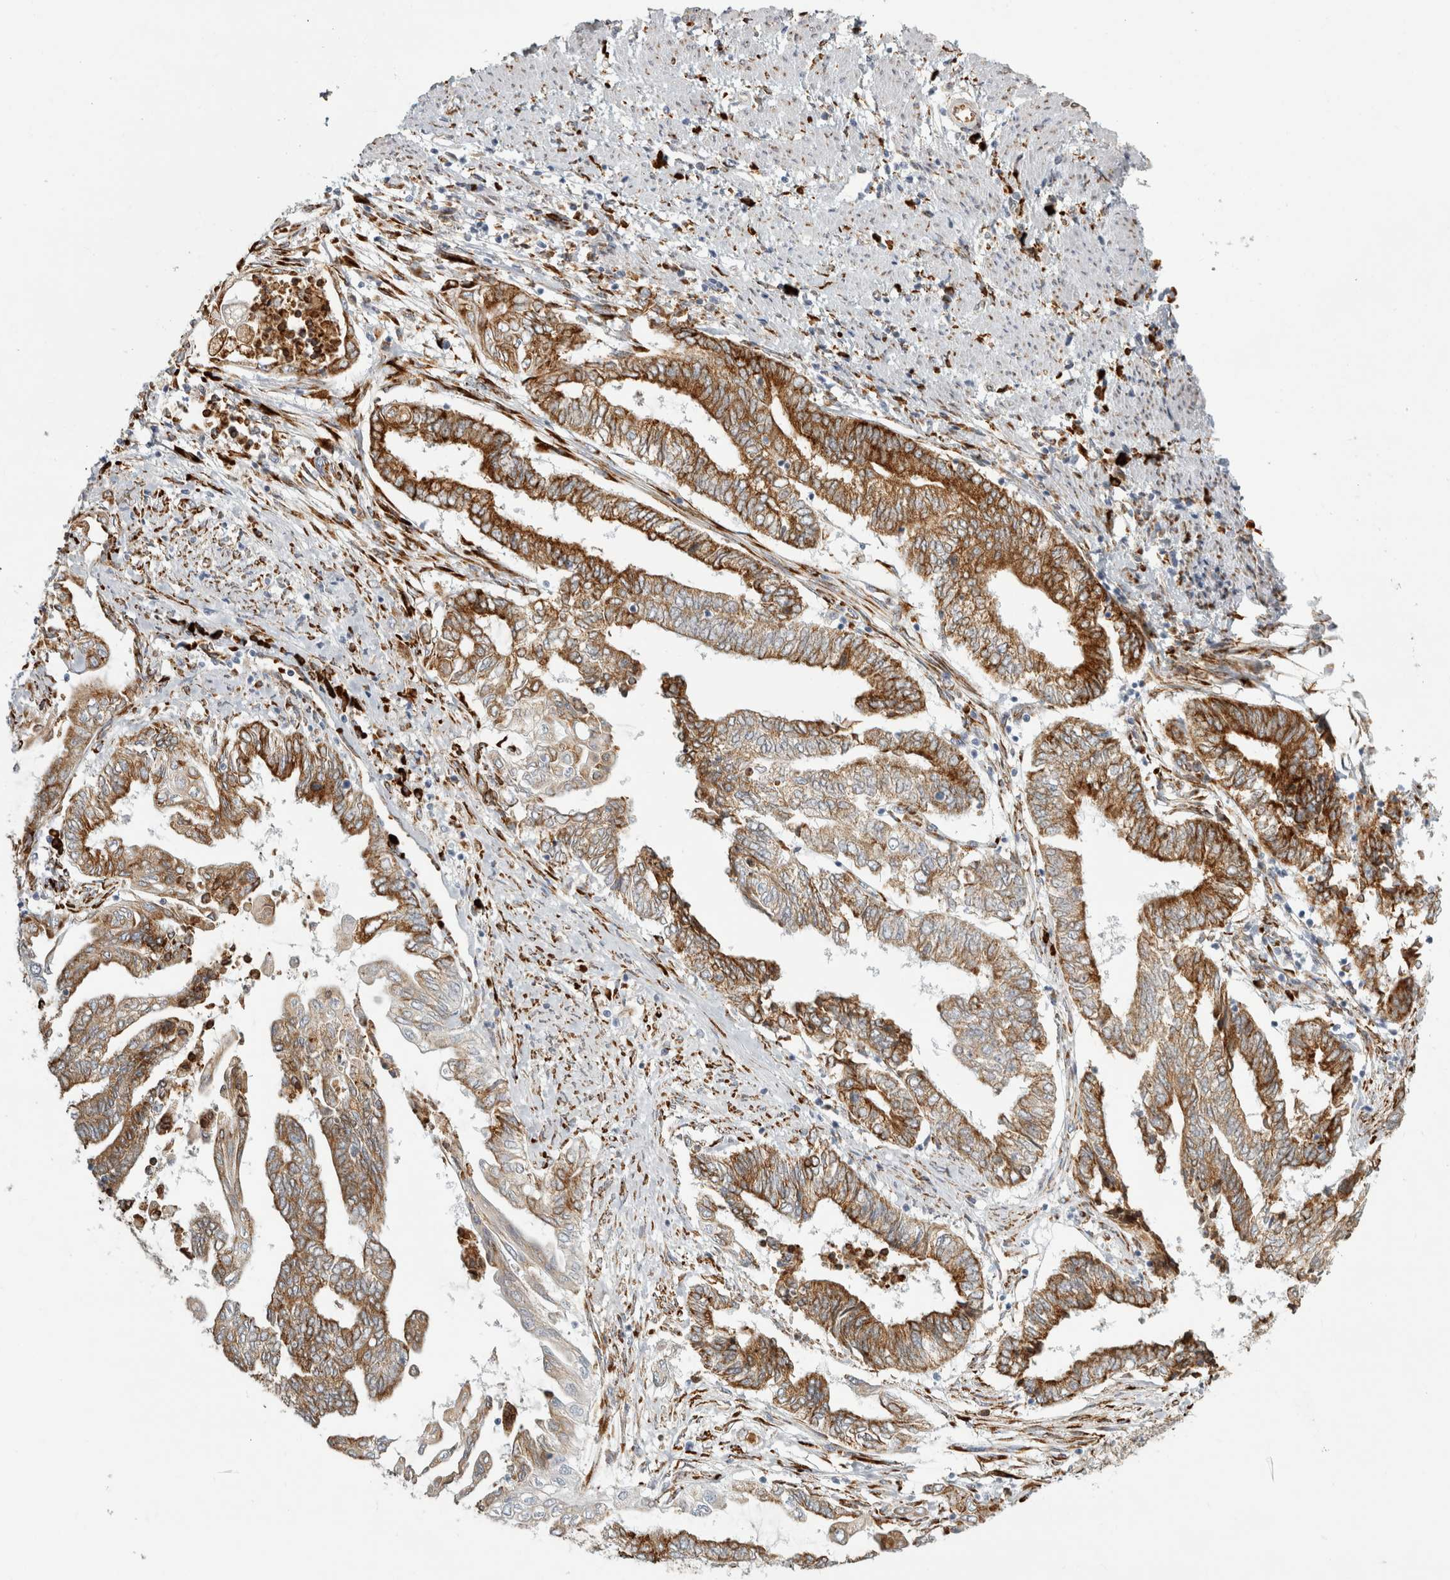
{"staining": {"intensity": "strong", "quantity": ">75%", "location": "cytoplasmic/membranous"}, "tissue": "endometrial cancer", "cell_type": "Tumor cells", "image_type": "cancer", "snomed": [{"axis": "morphology", "description": "Adenocarcinoma, NOS"}, {"axis": "topography", "description": "Uterus"}, {"axis": "topography", "description": "Endometrium"}], "caption": "Human adenocarcinoma (endometrial) stained with a brown dye reveals strong cytoplasmic/membranous positive staining in approximately >75% of tumor cells.", "gene": "OSTN", "patient": {"sex": "female", "age": 70}}